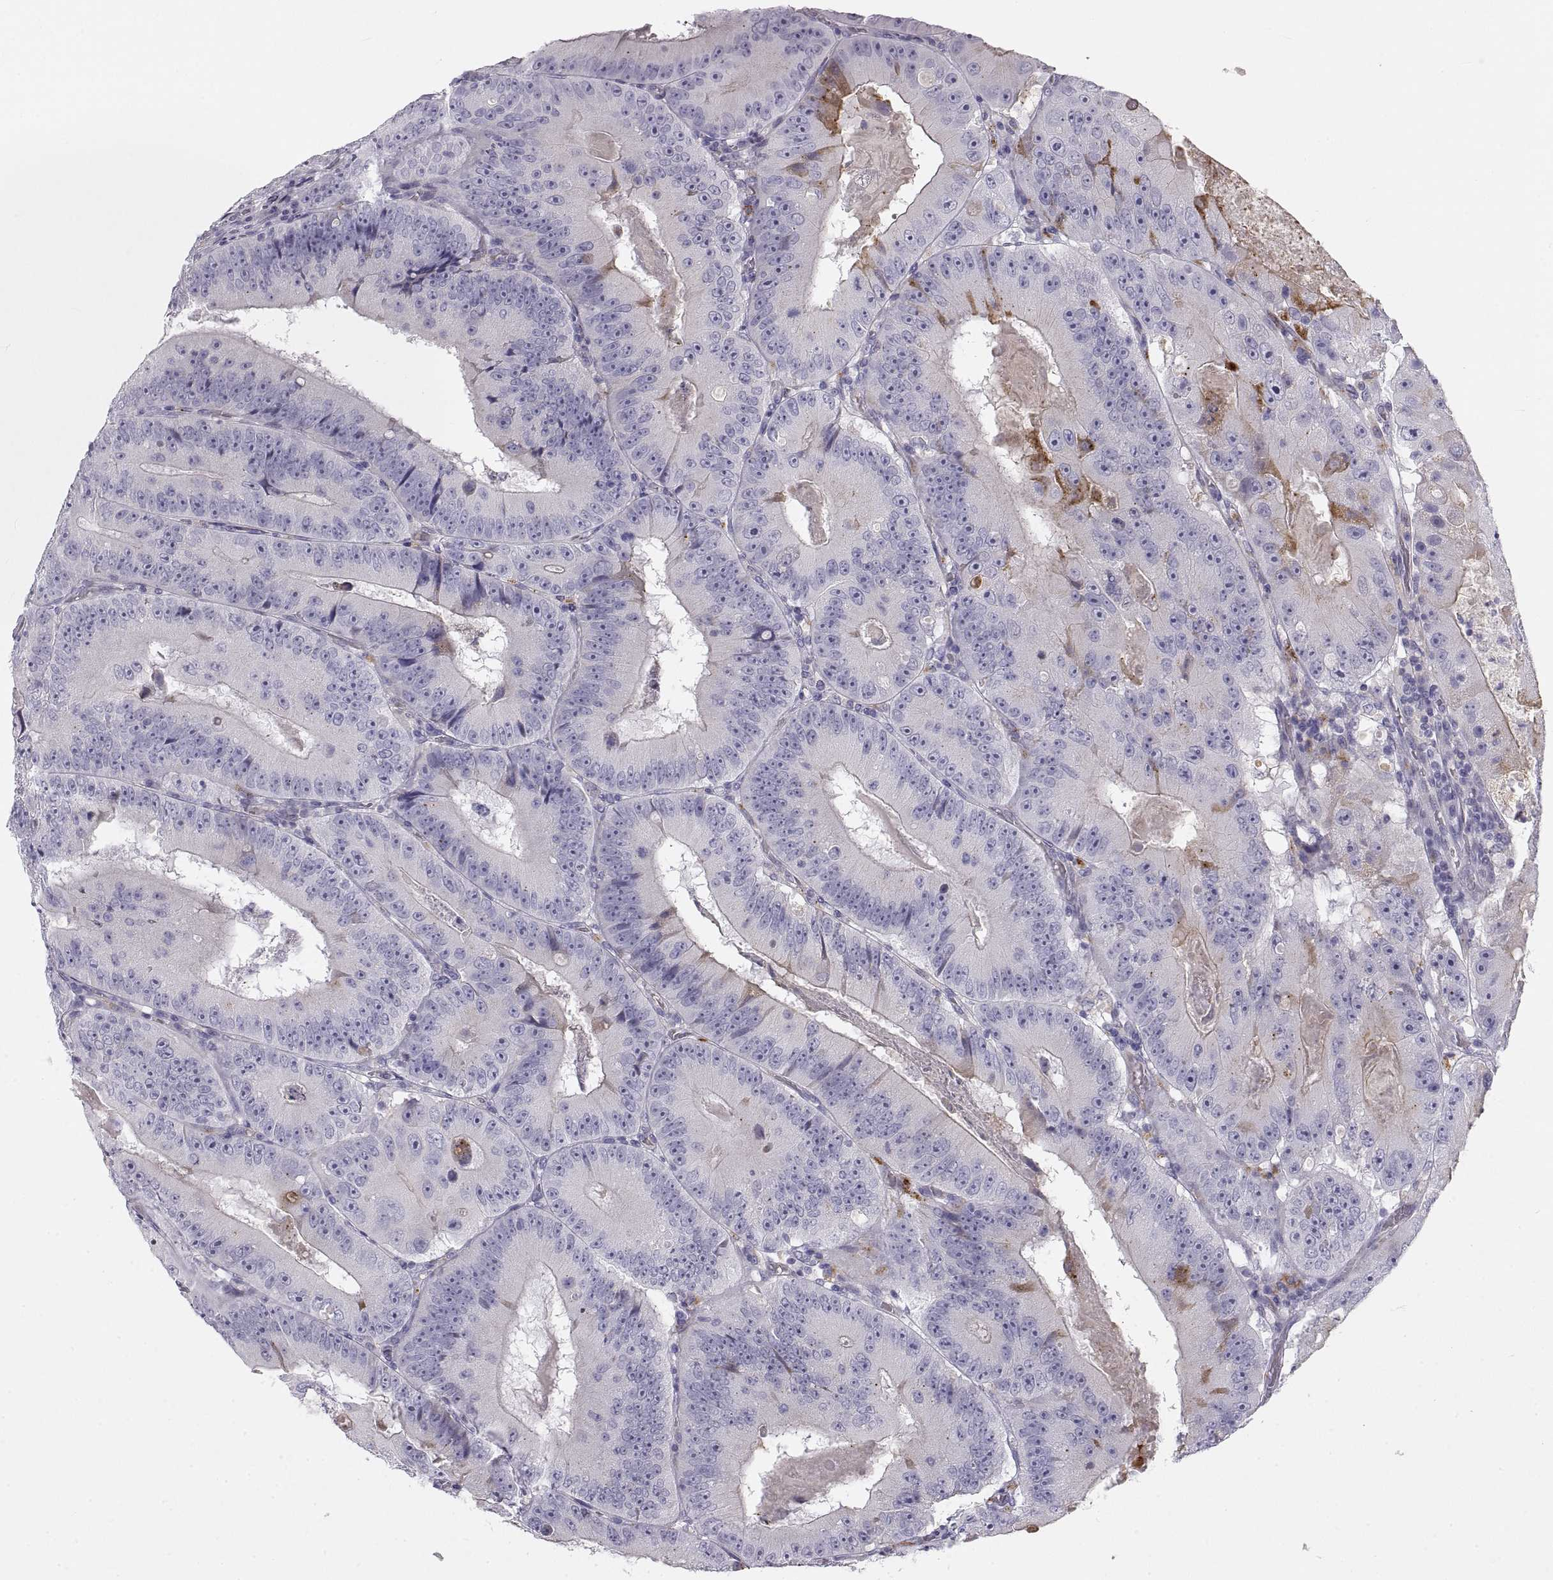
{"staining": {"intensity": "negative", "quantity": "none", "location": "none"}, "tissue": "colorectal cancer", "cell_type": "Tumor cells", "image_type": "cancer", "snomed": [{"axis": "morphology", "description": "Adenocarcinoma, NOS"}, {"axis": "topography", "description": "Colon"}], "caption": "IHC histopathology image of neoplastic tissue: adenocarcinoma (colorectal) stained with DAB exhibits no significant protein expression in tumor cells.", "gene": "CRYBB3", "patient": {"sex": "female", "age": 86}}